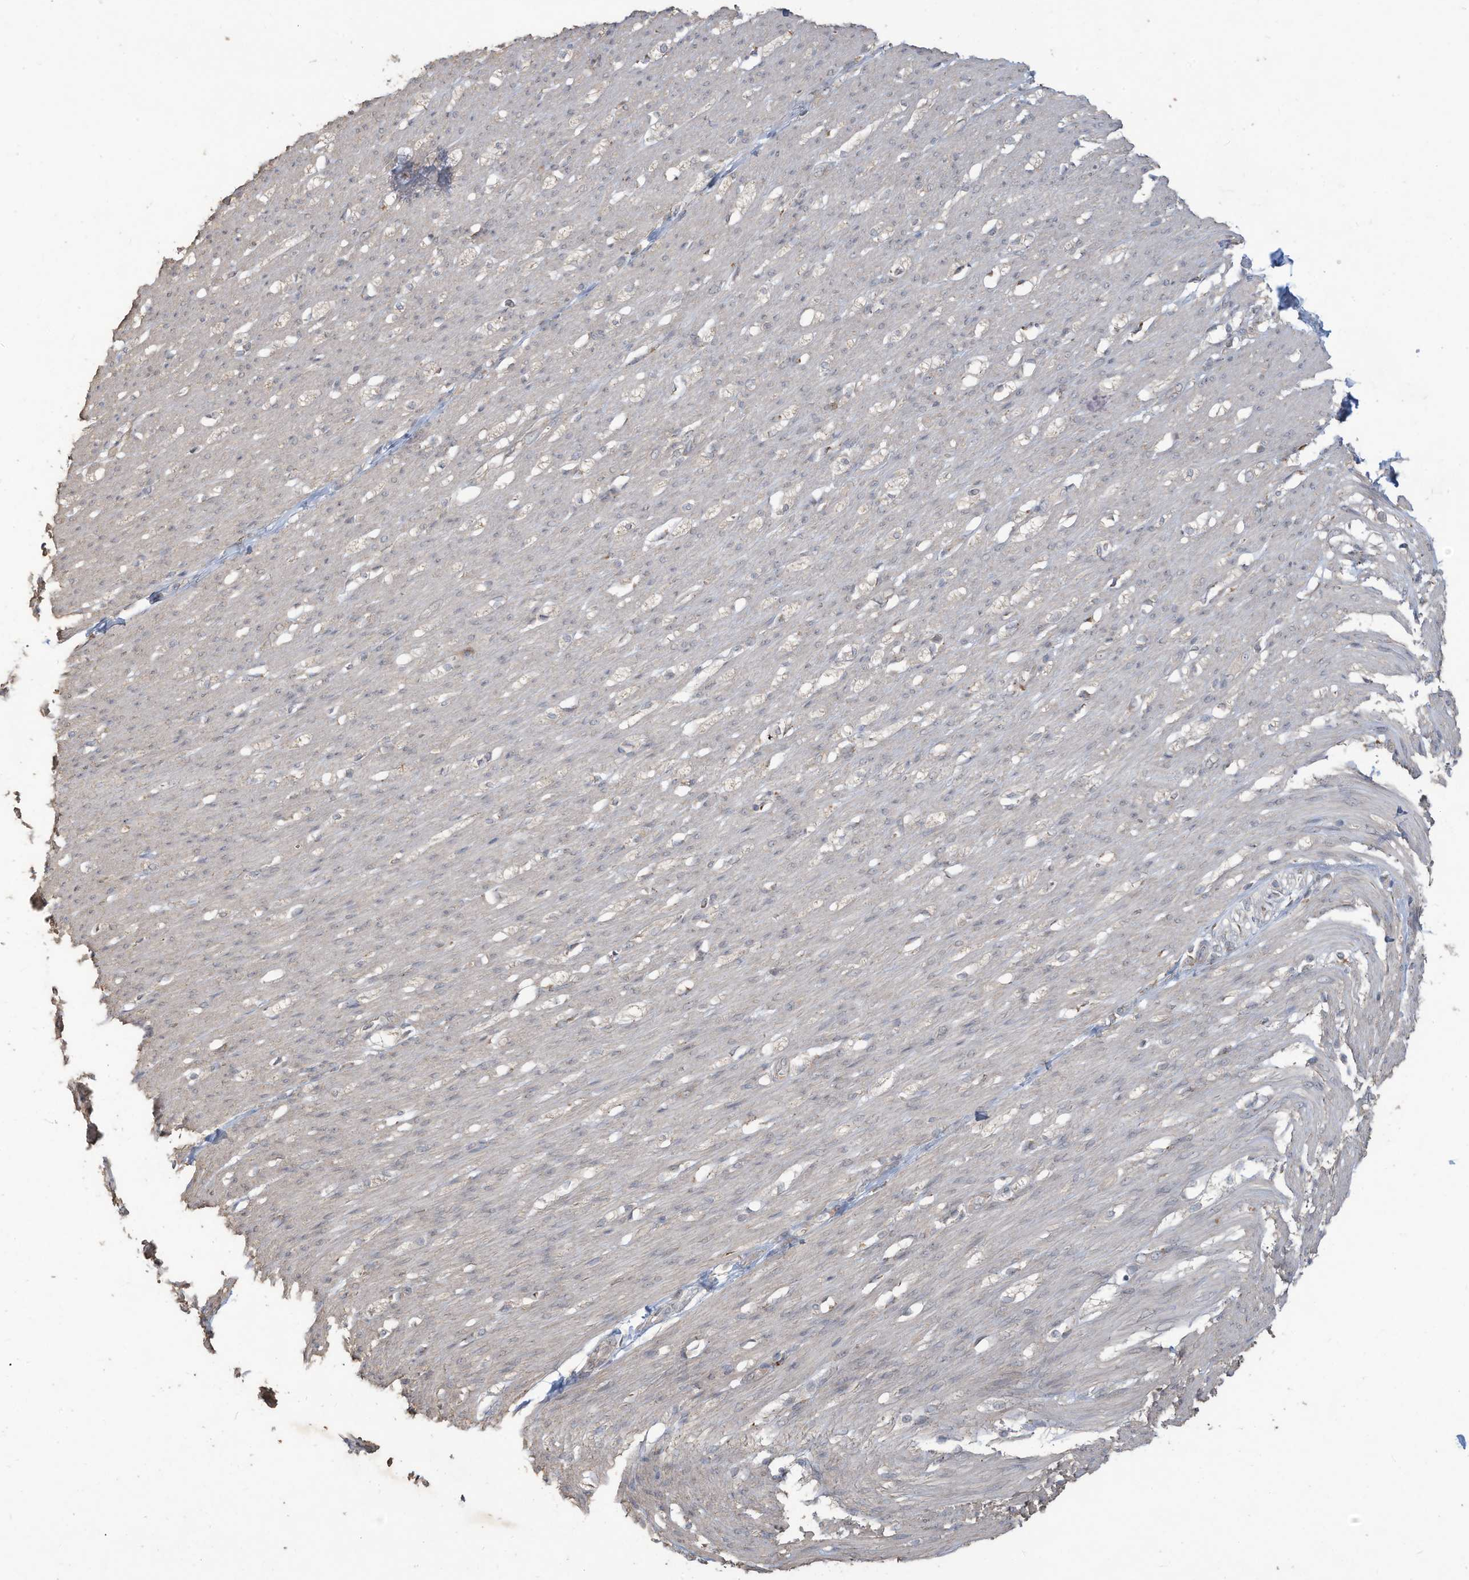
{"staining": {"intensity": "negative", "quantity": "none", "location": "none"}, "tissue": "smooth muscle", "cell_type": "Smooth muscle cells", "image_type": "normal", "snomed": [{"axis": "morphology", "description": "Normal tissue, NOS"}, {"axis": "morphology", "description": "Adenocarcinoma, NOS"}, {"axis": "topography", "description": "Colon"}, {"axis": "topography", "description": "Peripheral nerve tissue"}], "caption": "Human smooth muscle stained for a protein using immunohistochemistry (IHC) shows no positivity in smooth muscle cells.", "gene": "MAGIX", "patient": {"sex": "male", "age": 14}}